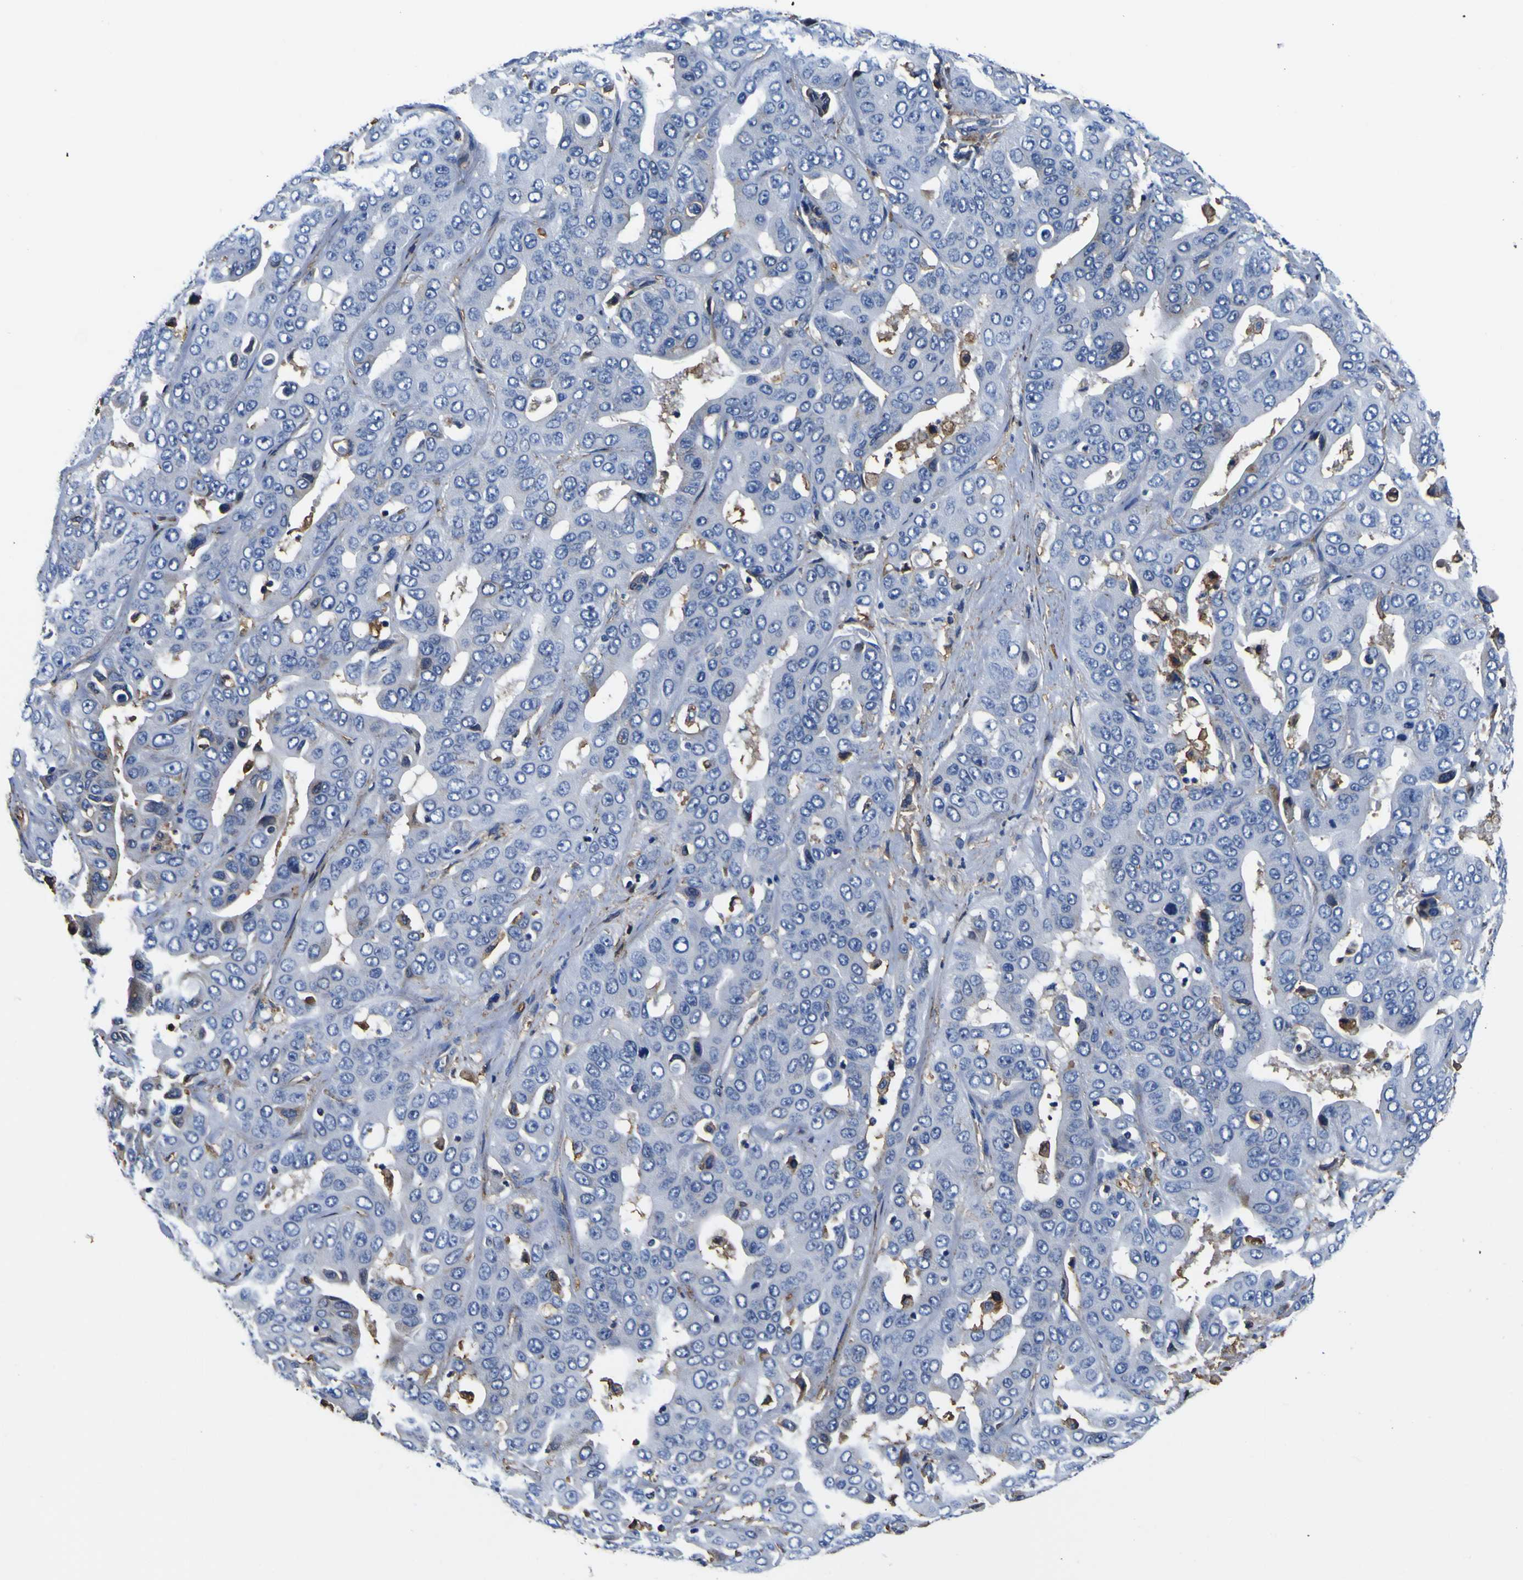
{"staining": {"intensity": "negative", "quantity": "none", "location": "none"}, "tissue": "liver cancer", "cell_type": "Tumor cells", "image_type": "cancer", "snomed": [{"axis": "morphology", "description": "Cholangiocarcinoma"}, {"axis": "topography", "description": "Liver"}], "caption": "Immunohistochemical staining of liver cancer displays no significant expression in tumor cells.", "gene": "PXDN", "patient": {"sex": "female", "age": 52}}